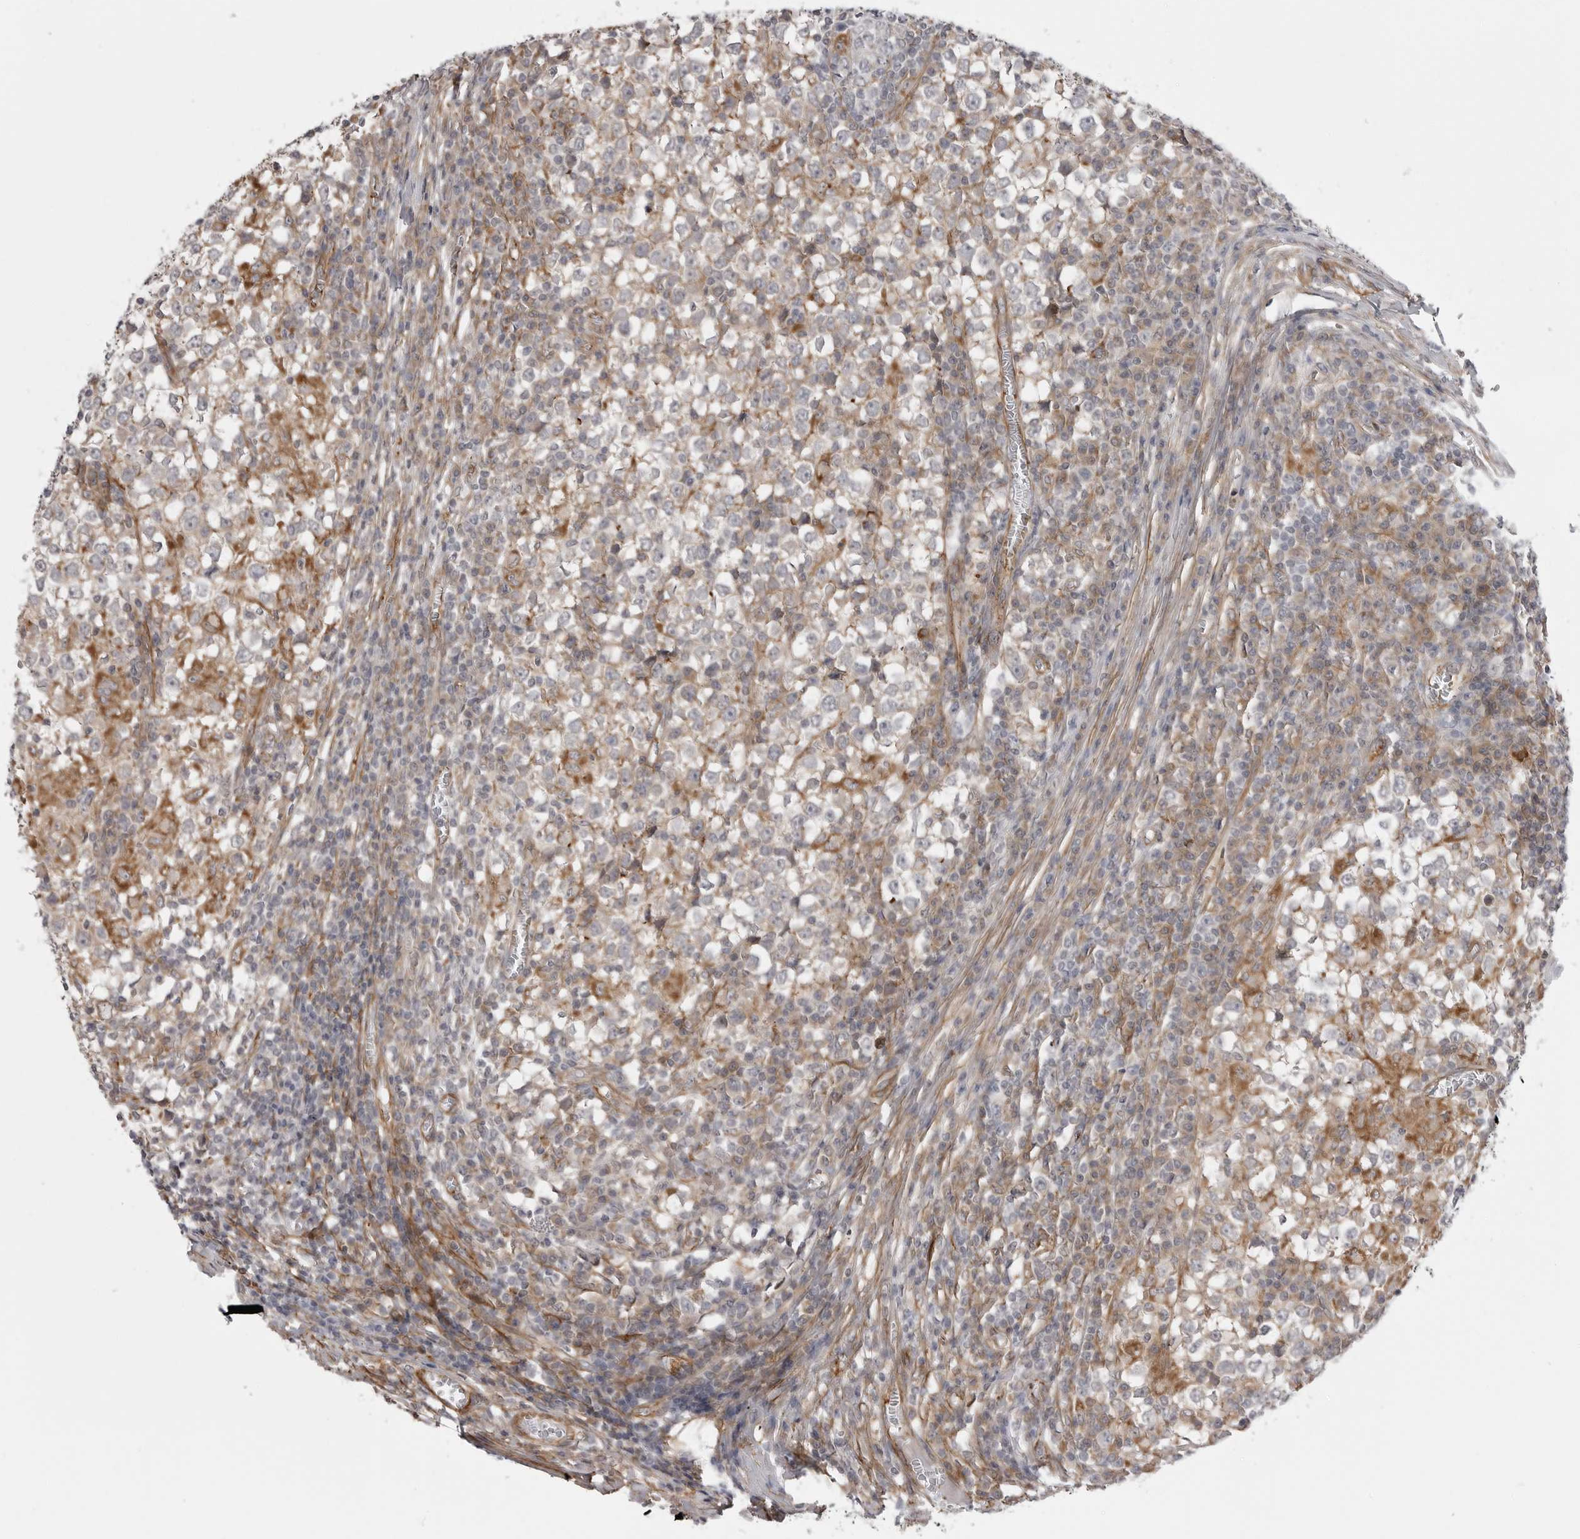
{"staining": {"intensity": "weak", "quantity": "<25%", "location": "cytoplasmic/membranous"}, "tissue": "testis cancer", "cell_type": "Tumor cells", "image_type": "cancer", "snomed": [{"axis": "morphology", "description": "Seminoma, NOS"}, {"axis": "topography", "description": "Testis"}], "caption": "Testis seminoma was stained to show a protein in brown. There is no significant expression in tumor cells.", "gene": "SCP2", "patient": {"sex": "male", "age": 65}}